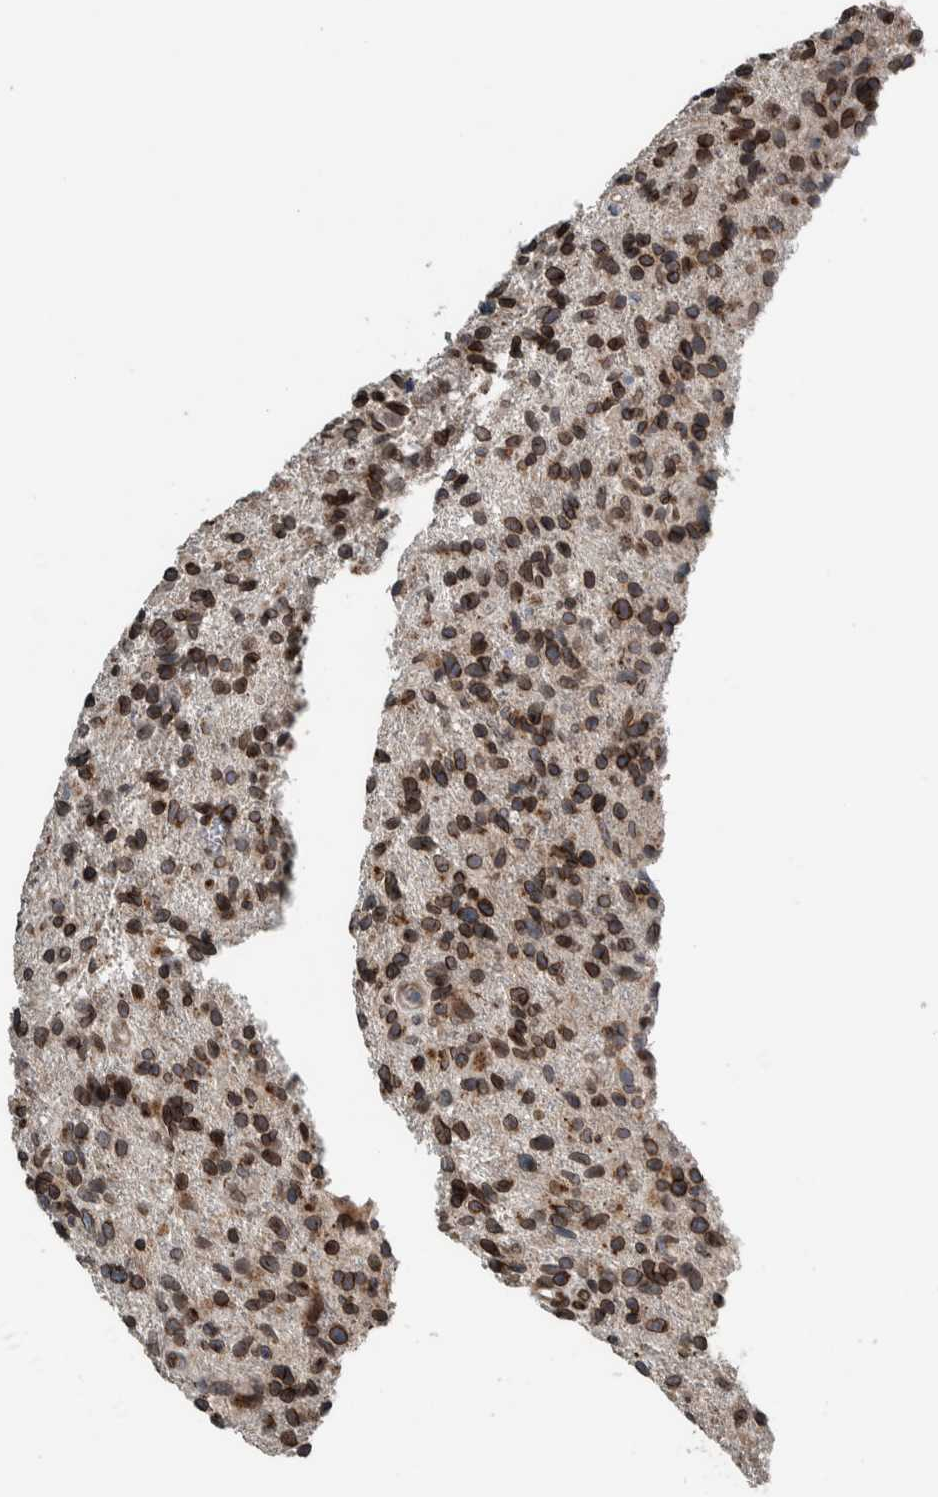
{"staining": {"intensity": "strong", "quantity": ">75%", "location": "cytoplasmic/membranous,nuclear"}, "tissue": "glioma", "cell_type": "Tumor cells", "image_type": "cancer", "snomed": [{"axis": "morphology", "description": "Glioma, malignant, High grade"}, {"axis": "topography", "description": "Brain"}], "caption": "IHC (DAB (3,3'-diaminobenzidine)) staining of glioma demonstrates strong cytoplasmic/membranous and nuclear protein staining in about >75% of tumor cells. (DAB IHC with brightfield microscopy, high magnification).", "gene": "FAM135B", "patient": {"sex": "male", "age": 72}}